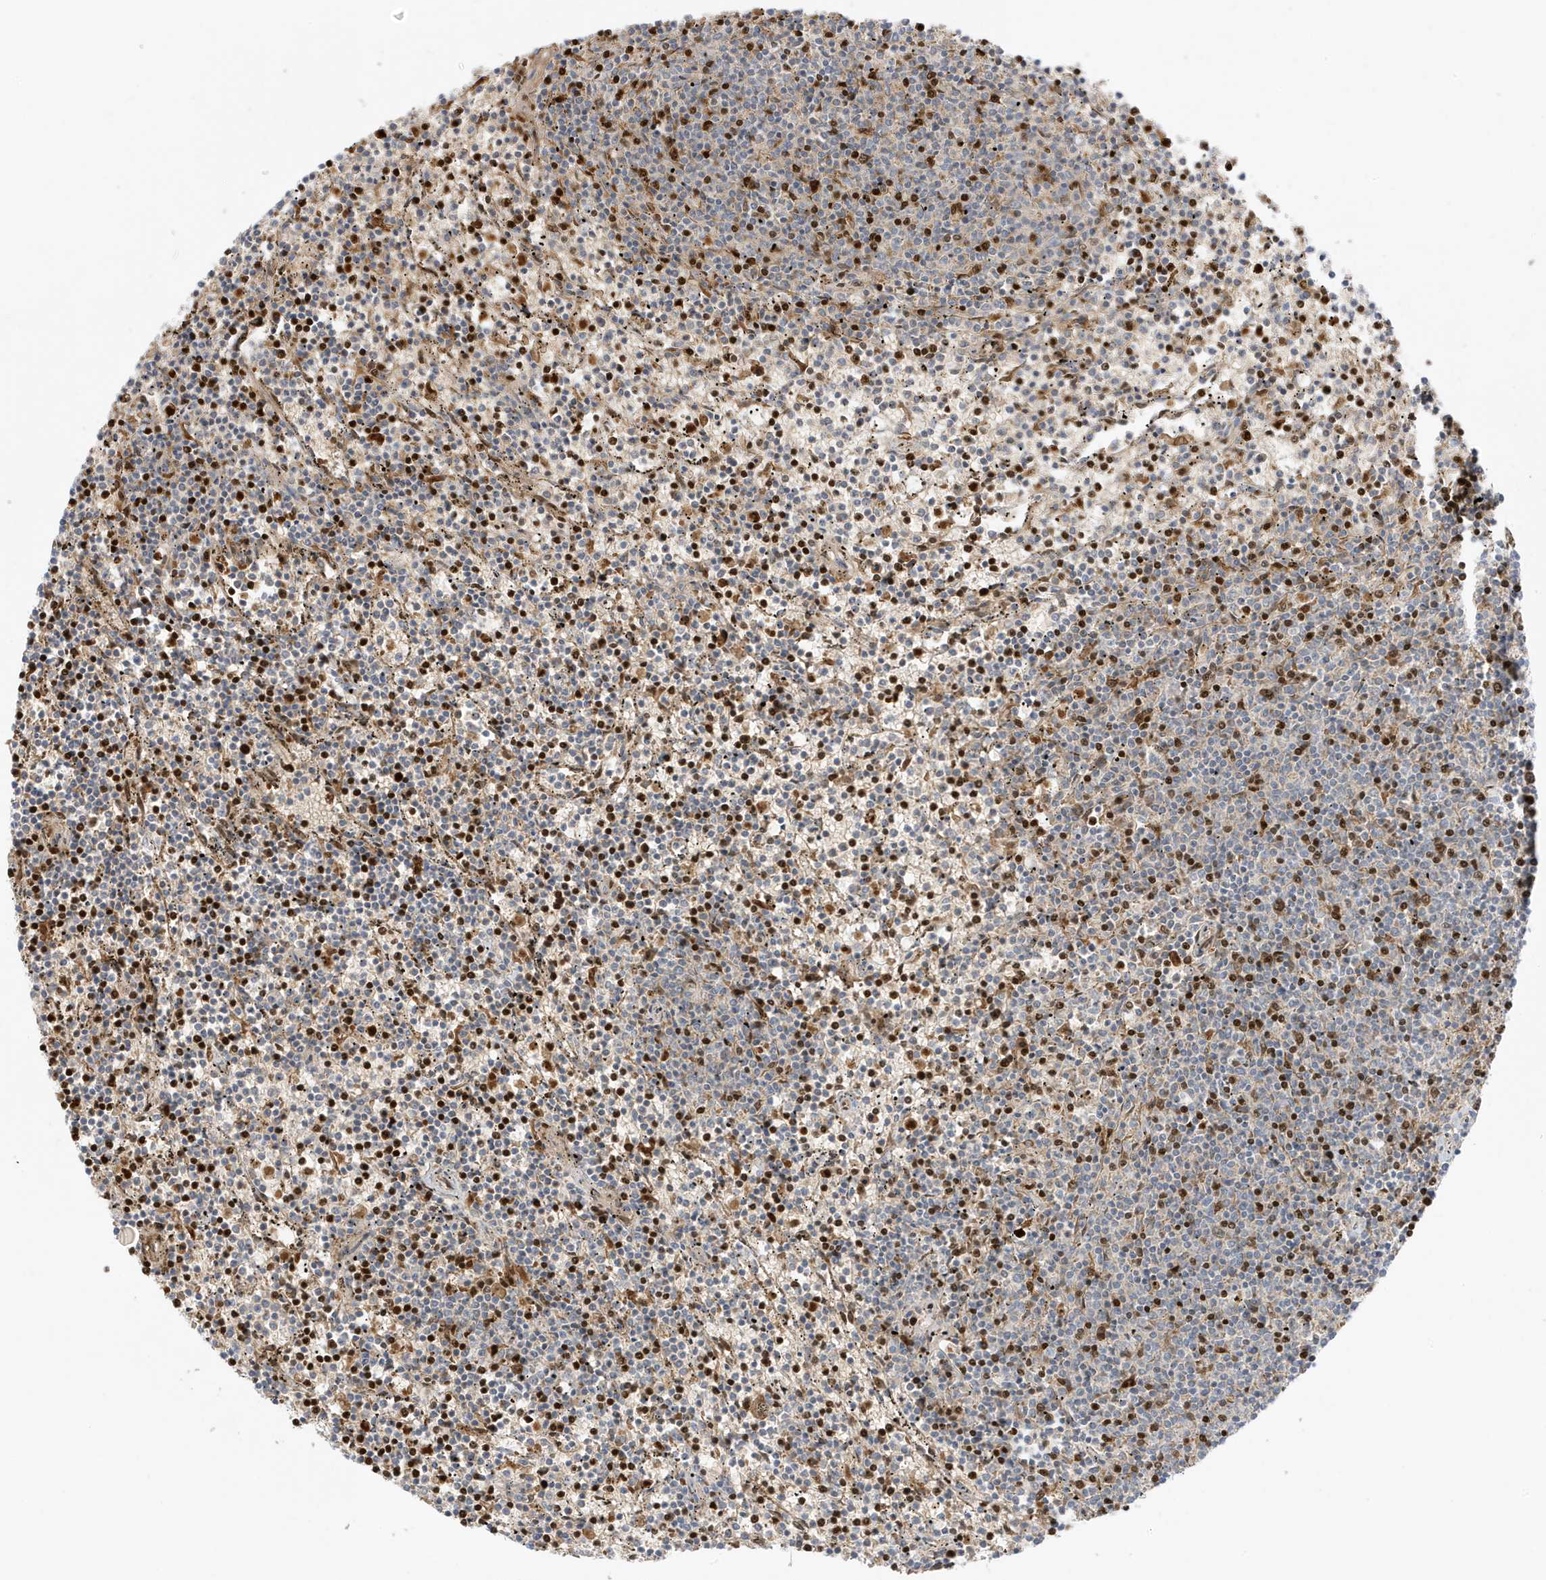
{"staining": {"intensity": "weak", "quantity": "25%-75%", "location": "nuclear"}, "tissue": "lymphoma", "cell_type": "Tumor cells", "image_type": "cancer", "snomed": [{"axis": "morphology", "description": "Malignant lymphoma, non-Hodgkin's type, Low grade"}, {"axis": "topography", "description": "Spleen"}], "caption": "Weak nuclear protein expression is present in approximately 25%-75% of tumor cells in lymphoma.", "gene": "NPPC", "patient": {"sex": "female", "age": 50}}